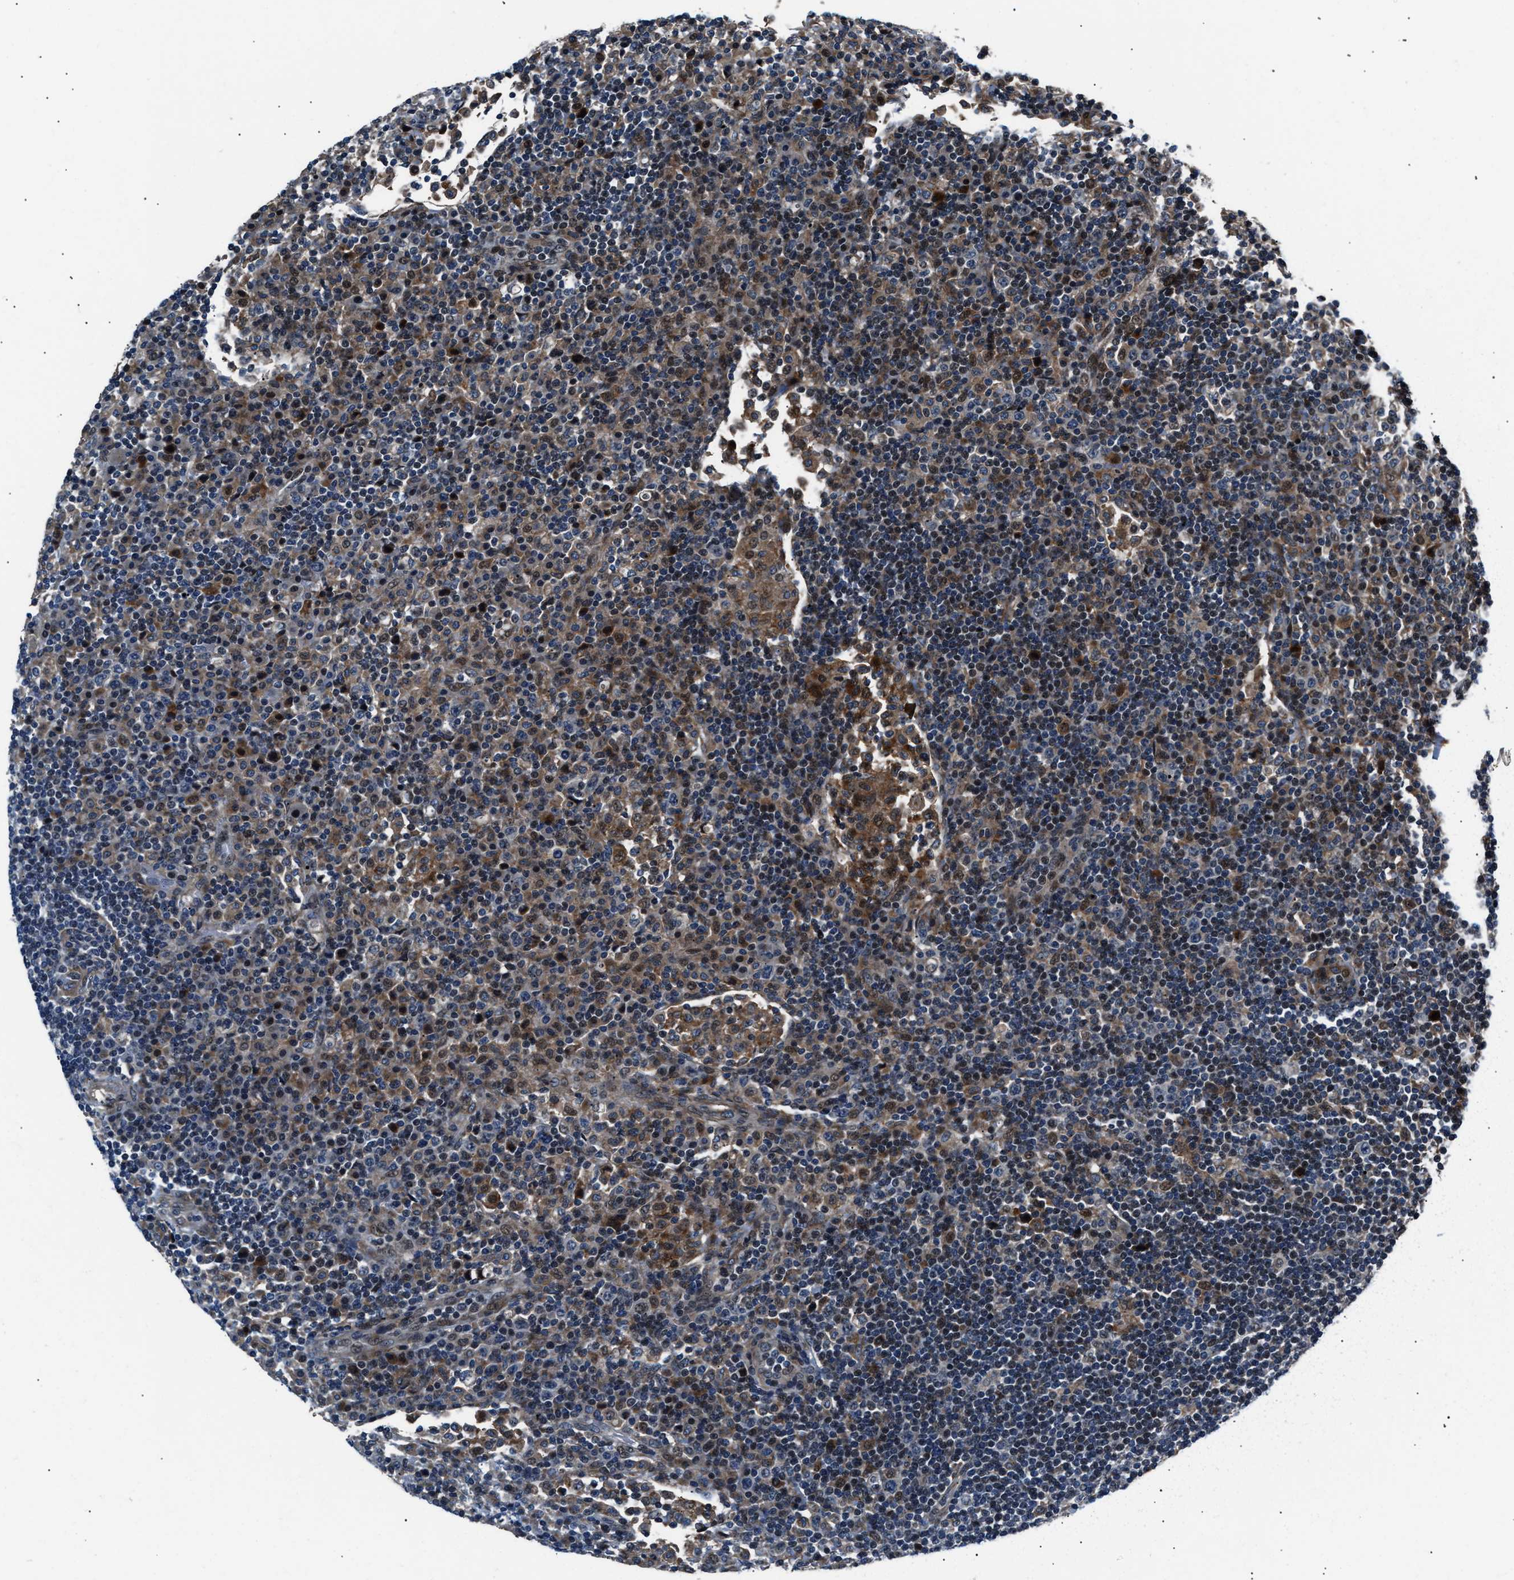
{"staining": {"intensity": "moderate", "quantity": "<25%", "location": "cytoplasmic/membranous"}, "tissue": "lymph node", "cell_type": "Non-germinal center cells", "image_type": "normal", "snomed": [{"axis": "morphology", "description": "Normal tissue, NOS"}, {"axis": "topography", "description": "Lymph node"}], "caption": "Lymph node stained with DAB (3,3'-diaminobenzidine) immunohistochemistry exhibits low levels of moderate cytoplasmic/membranous staining in approximately <25% of non-germinal center cells.", "gene": "DYNC2I1", "patient": {"sex": "female", "age": 53}}